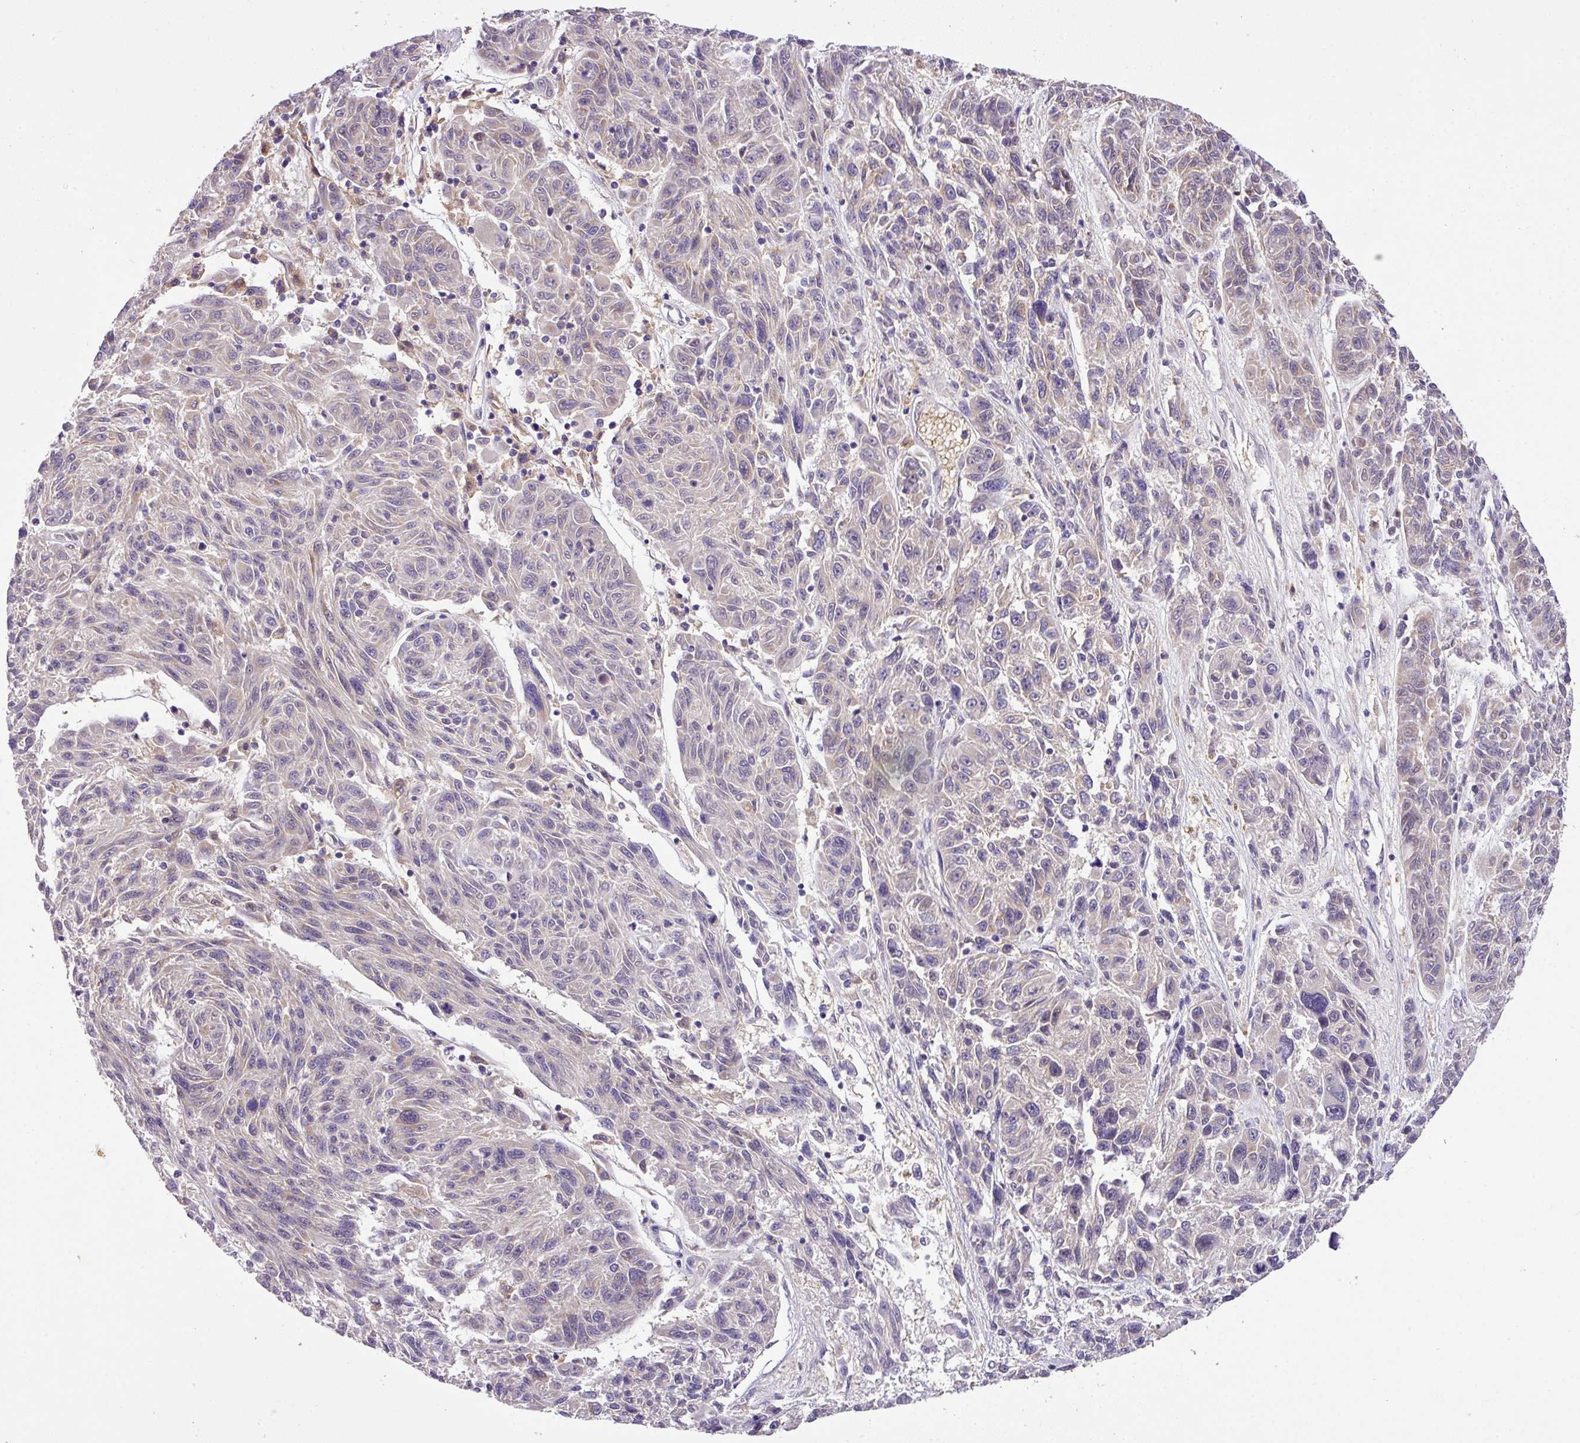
{"staining": {"intensity": "moderate", "quantity": "<25%", "location": "cytoplasmic/membranous"}, "tissue": "melanoma", "cell_type": "Tumor cells", "image_type": "cancer", "snomed": [{"axis": "morphology", "description": "Malignant melanoma, NOS"}, {"axis": "topography", "description": "Skin"}], "caption": "Melanoma stained with a brown dye displays moderate cytoplasmic/membranous positive positivity in approximately <25% of tumor cells.", "gene": "ZNF513", "patient": {"sex": "male", "age": 53}}